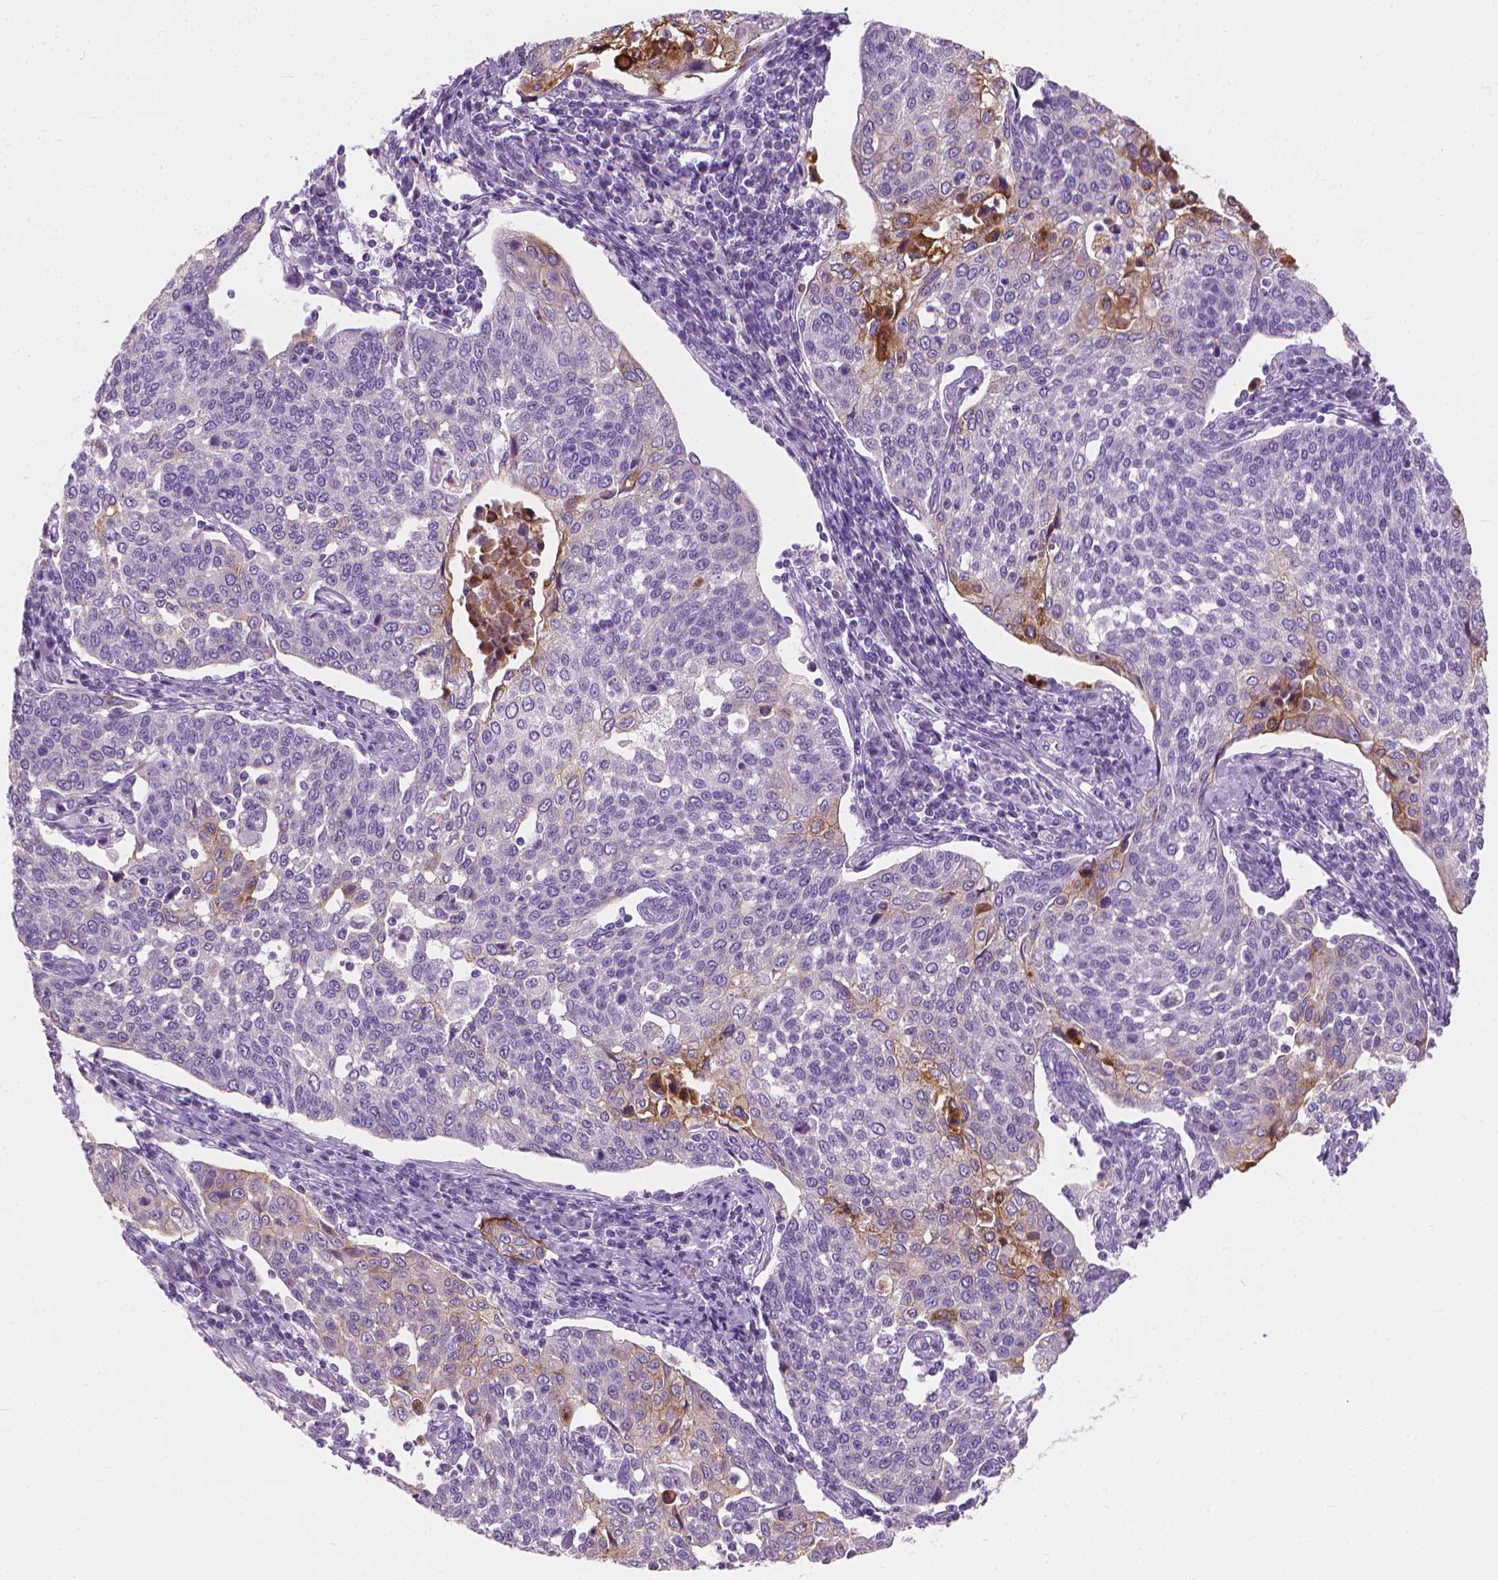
{"staining": {"intensity": "negative", "quantity": "none", "location": "none"}, "tissue": "cervical cancer", "cell_type": "Tumor cells", "image_type": "cancer", "snomed": [{"axis": "morphology", "description": "Squamous cell carcinoma, NOS"}, {"axis": "topography", "description": "Cervix"}], "caption": "Cervical squamous cell carcinoma was stained to show a protein in brown. There is no significant positivity in tumor cells.", "gene": "GPRC5A", "patient": {"sex": "female", "age": 34}}